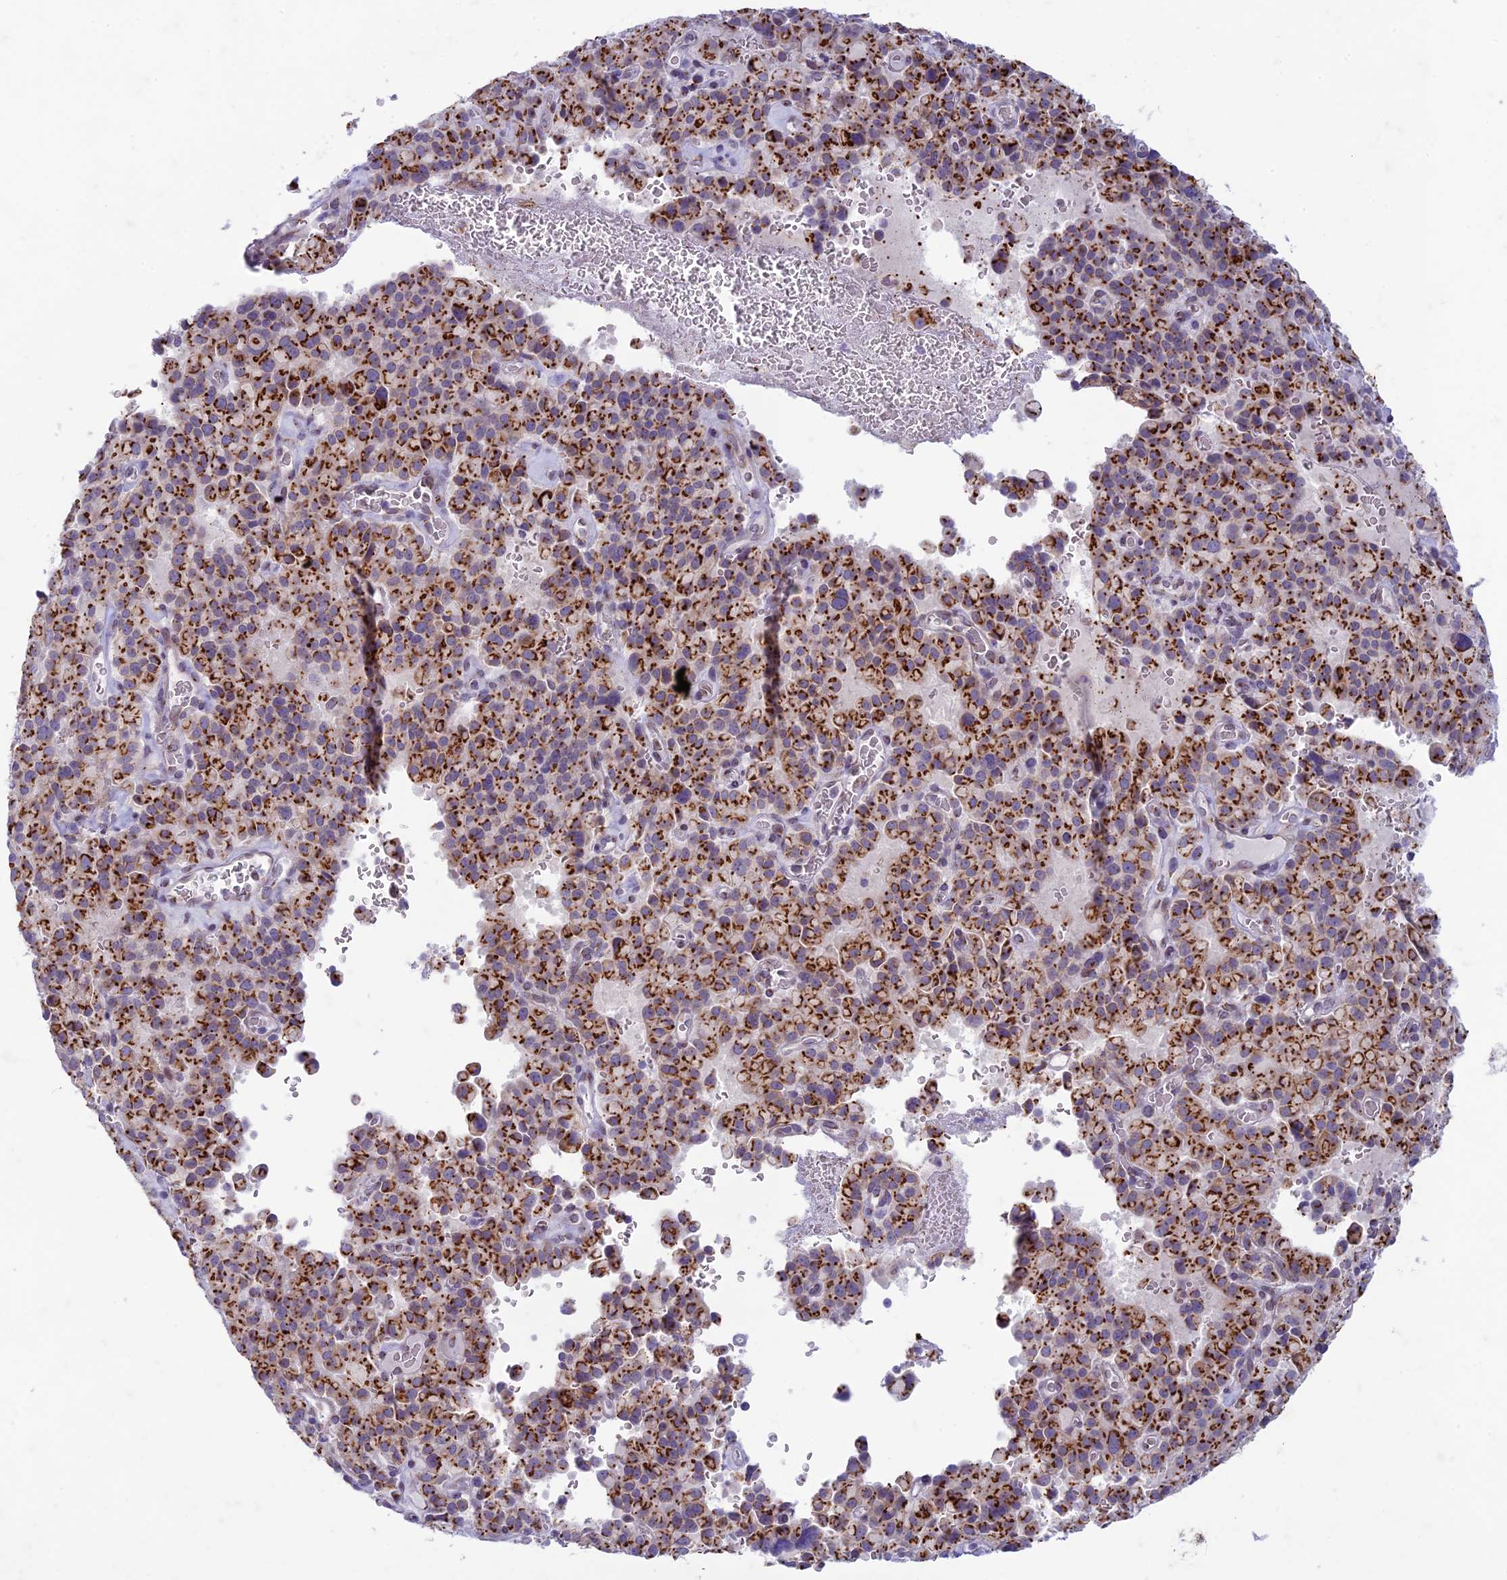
{"staining": {"intensity": "strong", "quantity": ">75%", "location": "cytoplasmic/membranous"}, "tissue": "pancreatic cancer", "cell_type": "Tumor cells", "image_type": "cancer", "snomed": [{"axis": "morphology", "description": "Adenocarcinoma, NOS"}, {"axis": "topography", "description": "Pancreas"}], "caption": "Human adenocarcinoma (pancreatic) stained with a brown dye demonstrates strong cytoplasmic/membranous positive staining in approximately >75% of tumor cells.", "gene": "FAM3C", "patient": {"sex": "male", "age": 65}}